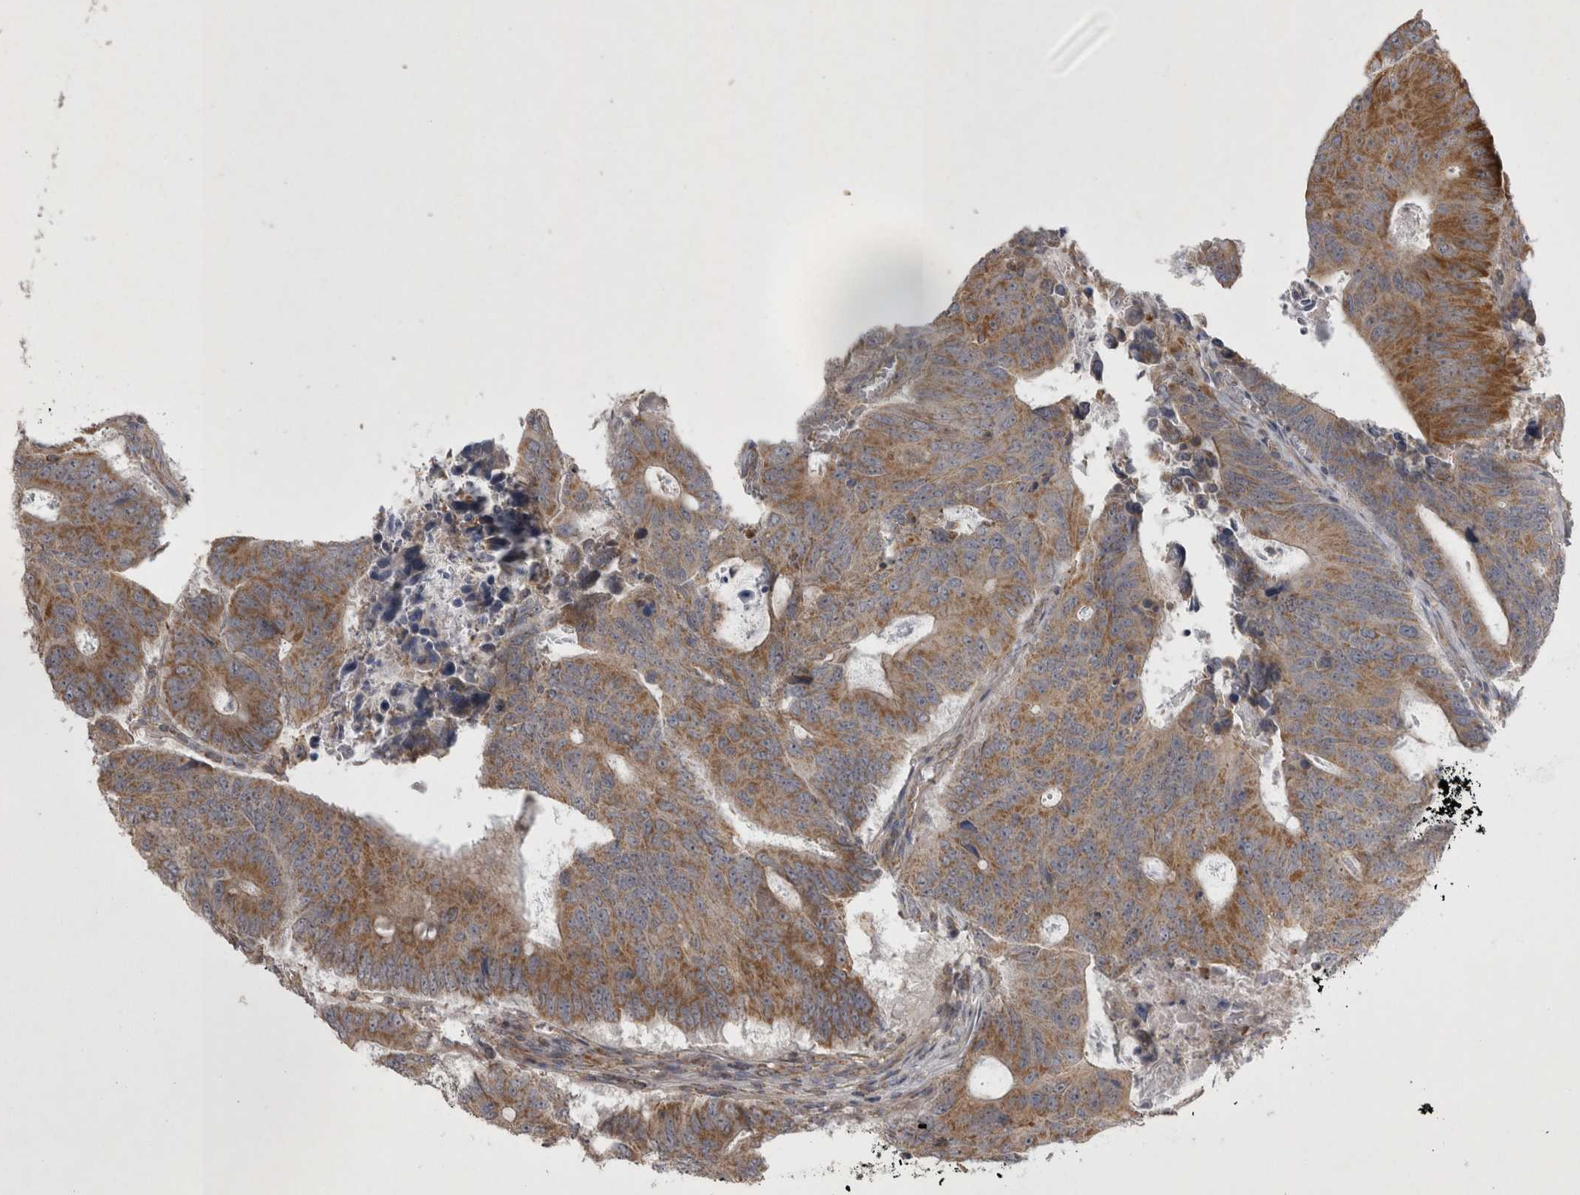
{"staining": {"intensity": "moderate", "quantity": ">75%", "location": "cytoplasmic/membranous"}, "tissue": "colorectal cancer", "cell_type": "Tumor cells", "image_type": "cancer", "snomed": [{"axis": "morphology", "description": "Adenocarcinoma, NOS"}, {"axis": "topography", "description": "Colon"}], "caption": "Immunohistochemical staining of human adenocarcinoma (colorectal) demonstrates medium levels of moderate cytoplasmic/membranous expression in about >75% of tumor cells.", "gene": "TSPOAP1", "patient": {"sex": "male", "age": 87}}